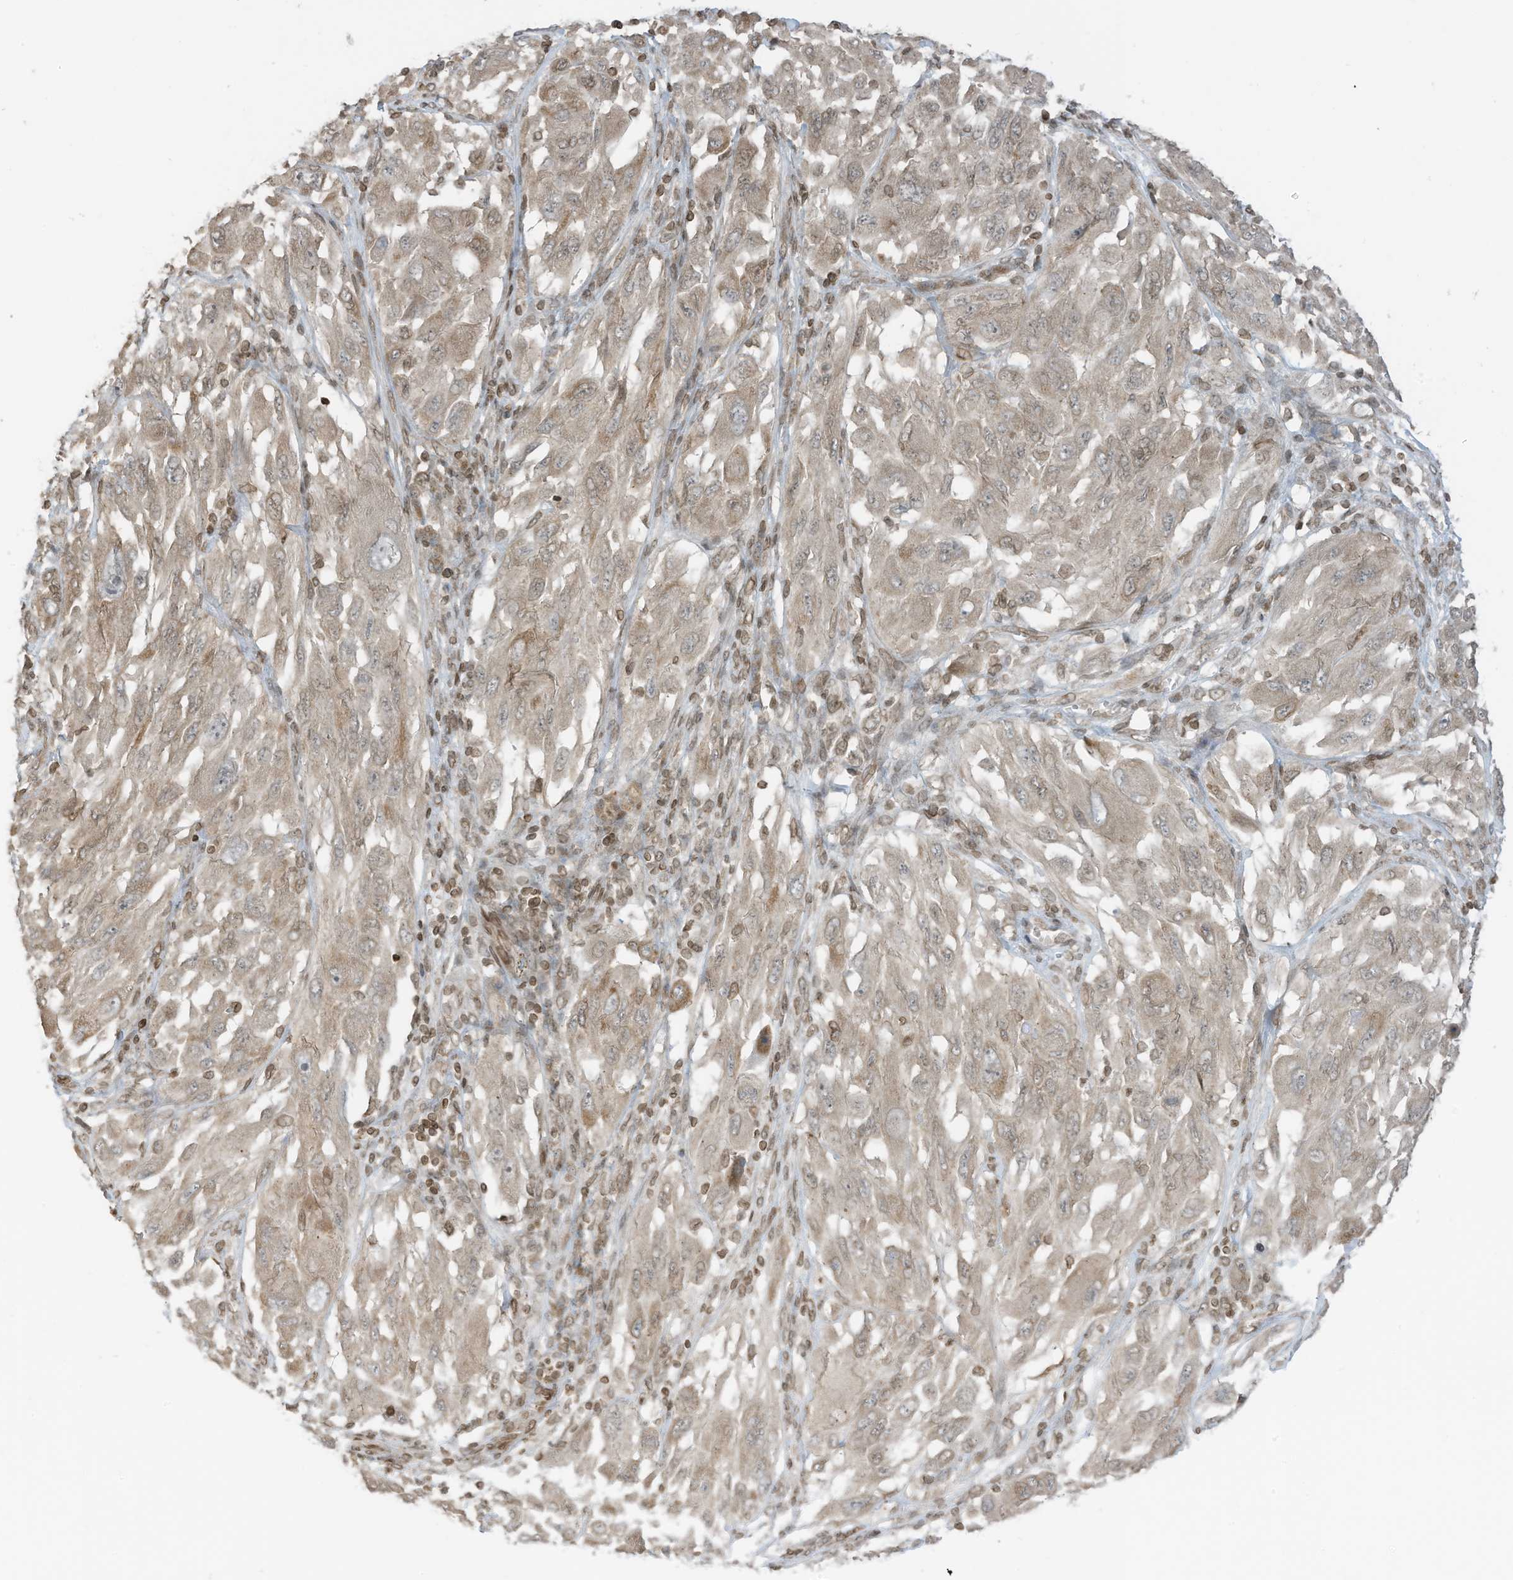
{"staining": {"intensity": "weak", "quantity": "<25%", "location": "cytoplasmic/membranous"}, "tissue": "melanoma", "cell_type": "Tumor cells", "image_type": "cancer", "snomed": [{"axis": "morphology", "description": "Malignant melanoma, NOS"}, {"axis": "topography", "description": "Skin"}], "caption": "DAB (3,3'-diaminobenzidine) immunohistochemical staining of human melanoma exhibits no significant positivity in tumor cells.", "gene": "RABL3", "patient": {"sex": "female", "age": 91}}